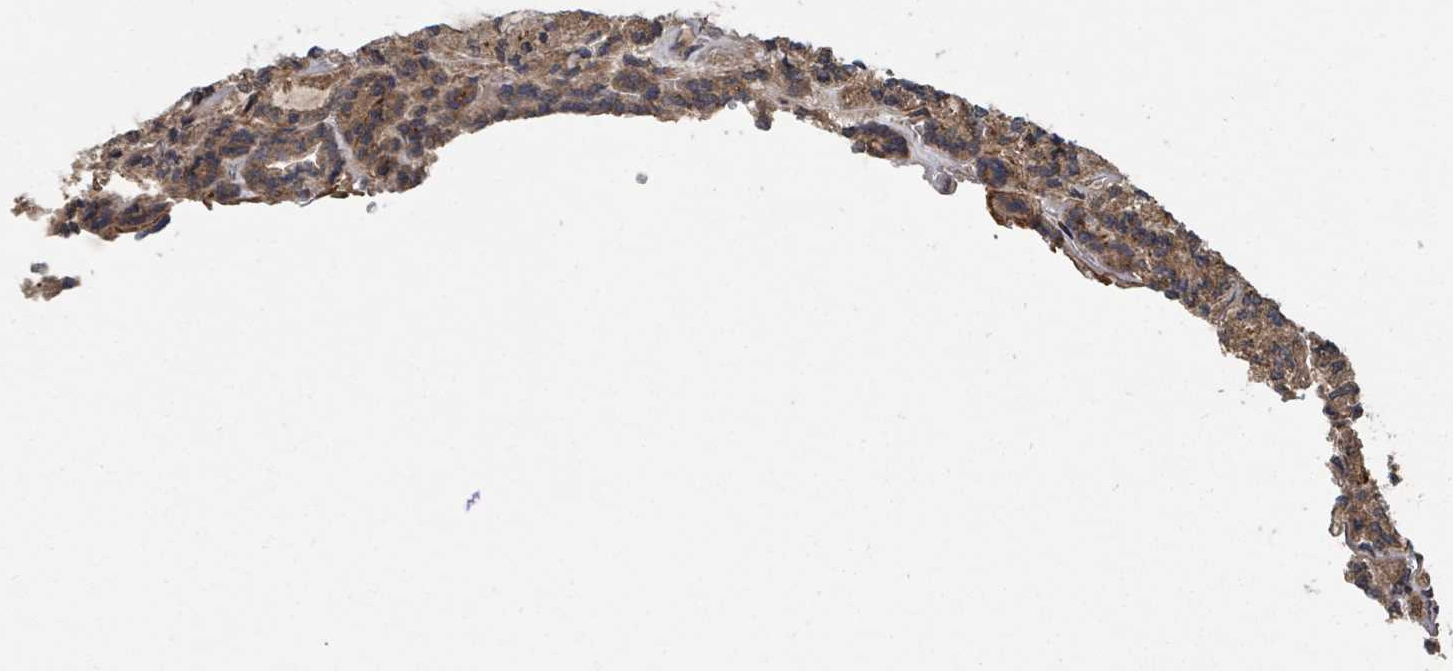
{"staining": {"intensity": "moderate", "quantity": ">75%", "location": "cytoplasmic/membranous"}, "tissue": "thyroid cancer", "cell_type": "Tumor cells", "image_type": "cancer", "snomed": [{"axis": "morphology", "description": "Follicular adenoma carcinoma, NOS"}, {"axis": "topography", "description": "Thyroid gland"}], "caption": "Thyroid cancer stained with DAB (3,3'-diaminobenzidine) immunohistochemistry exhibits medium levels of moderate cytoplasmic/membranous staining in about >75% of tumor cells.", "gene": "DPM1", "patient": {"sex": "female", "age": 63}}